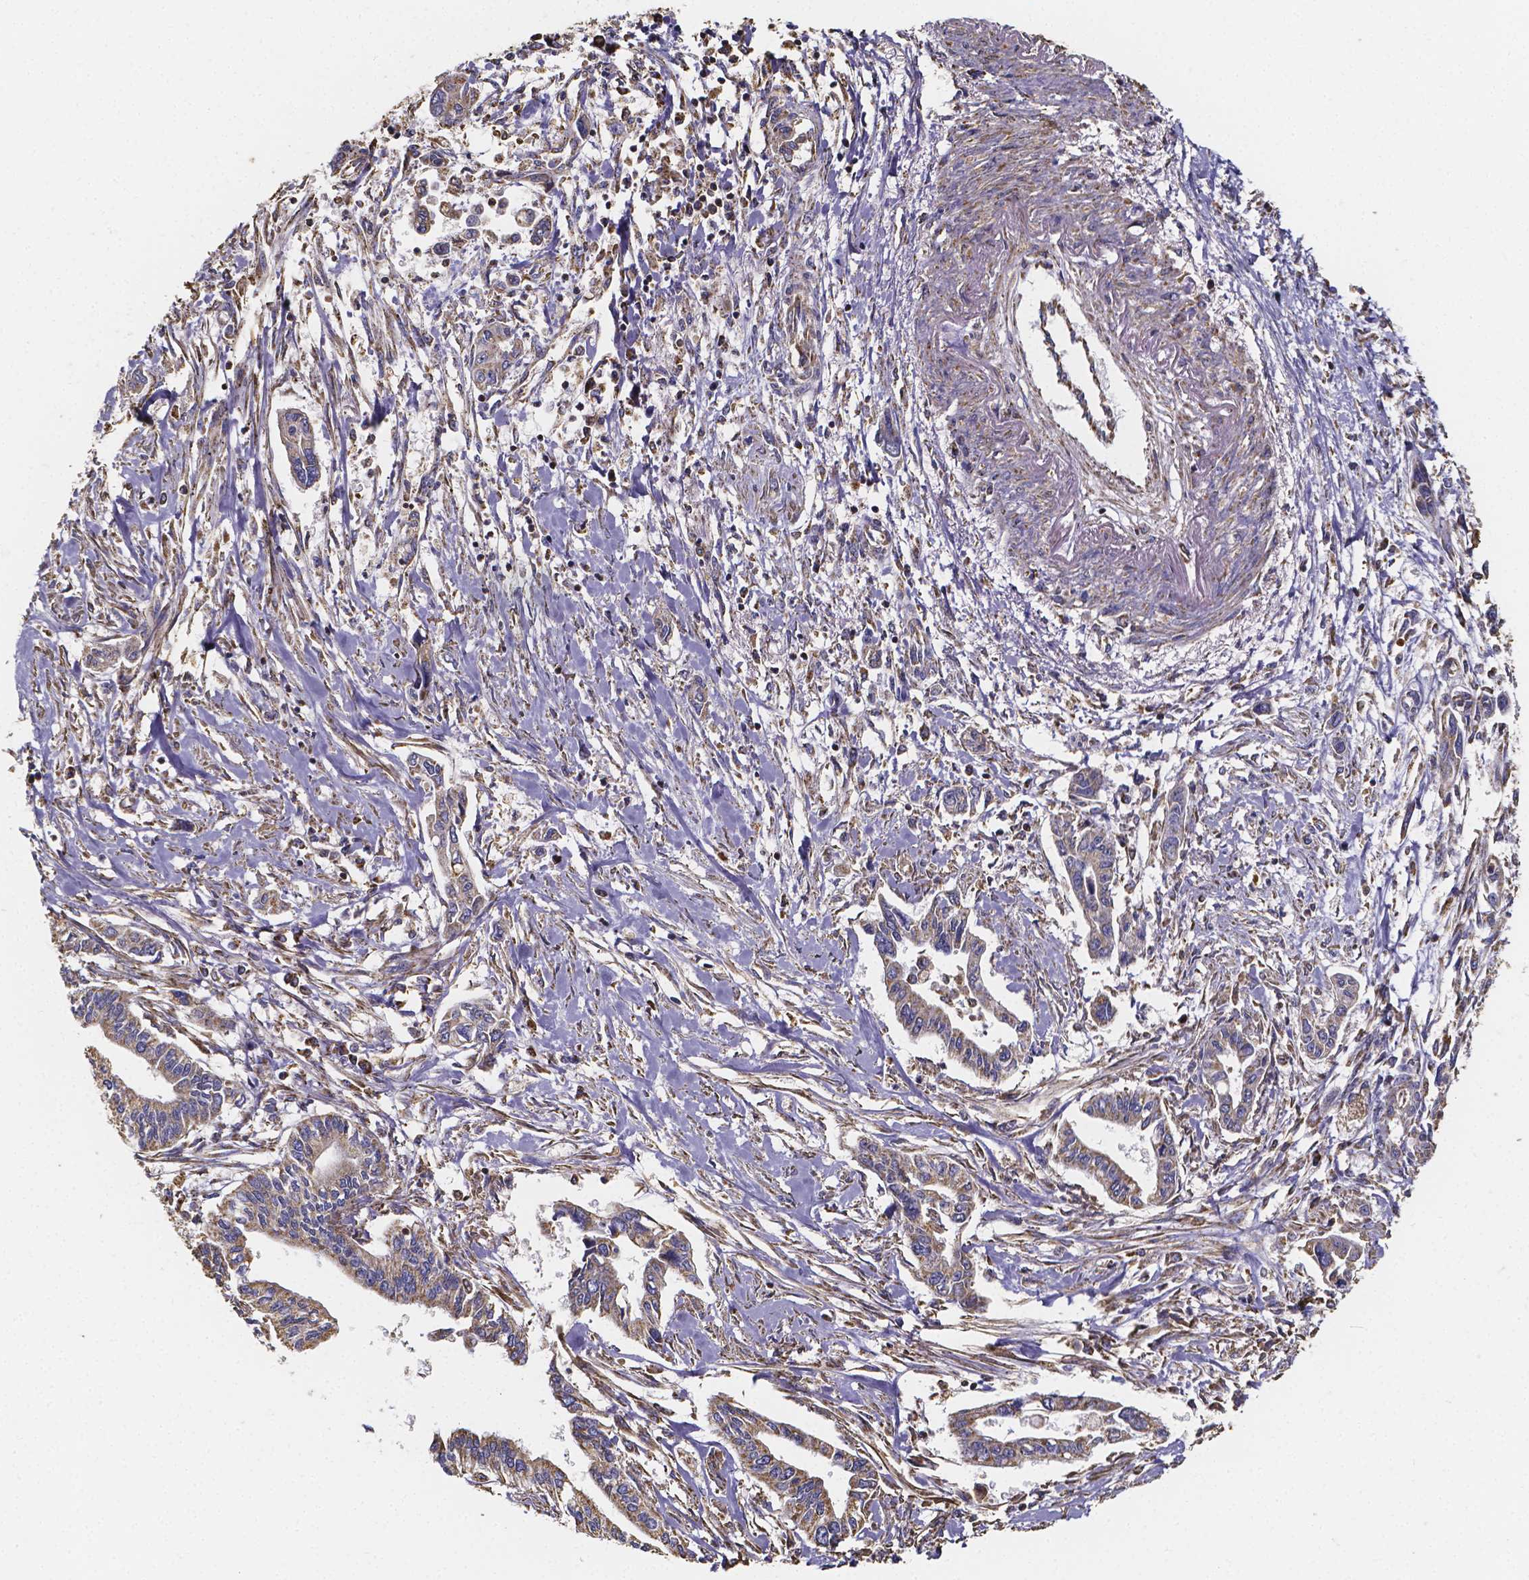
{"staining": {"intensity": "weak", "quantity": ">75%", "location": "cytoplasmic/membranous"}, "tissue": "pancreatic cancer", "cell_type": "Tumor cells", "image_type": "cancer", "snomed": [{"axis": "morphology", "description": "Adenocarcinoma, NOS"}, {"axis": "topography", "description": "Pancreas"}], "caption": "There is low levels of weak cytoplasmic/membranous positivity in tumor cells of pancreatic cancer, as demonstrated by immunohistochemical staining (brown color).", "gene": "SLC35D2", "patient": {"sex": "male", "age": 60}}